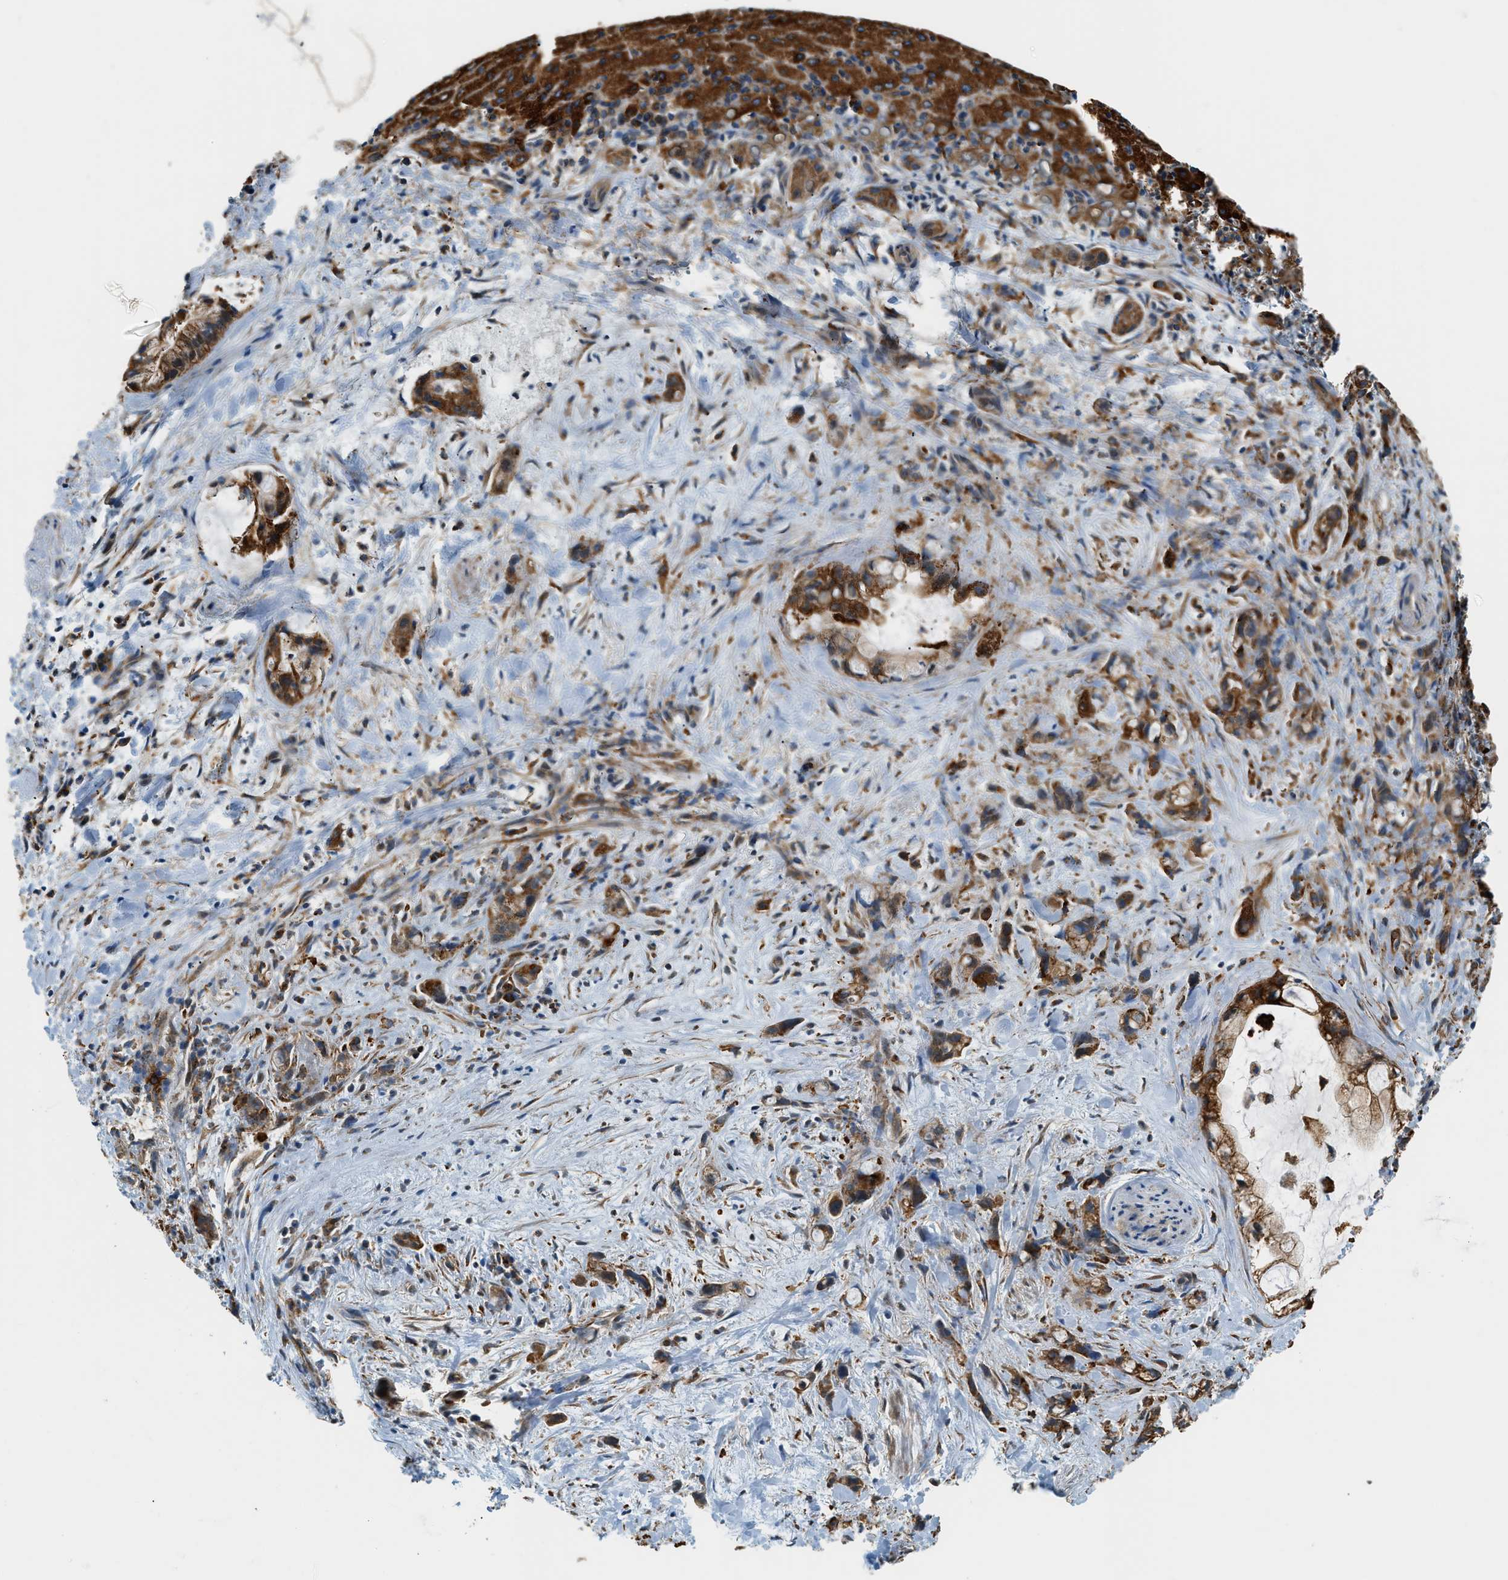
{"staining": {"intensity": "strong", "quantity": ">75%", "location": "cytoplasmic/membranous"}, "tissue": "liver cancer", "cell_type": "Tumor cells", "image_type": "cancer", "snomed": [{"axis": "morphology", "description": "Cholangiocarcinoma"}, {"axis": "topography", "description": "Liver"}], "caption": "Immunohistochemistry (IHC) image of liver cholangiocarcinoma stained for a protein (brown), which shows high levels of strong cytoplasmic/membranous positivity in about >75% of tumor cells.", "gene": "SEMA4D", "patient": {"sex": "female", "age": 72}}